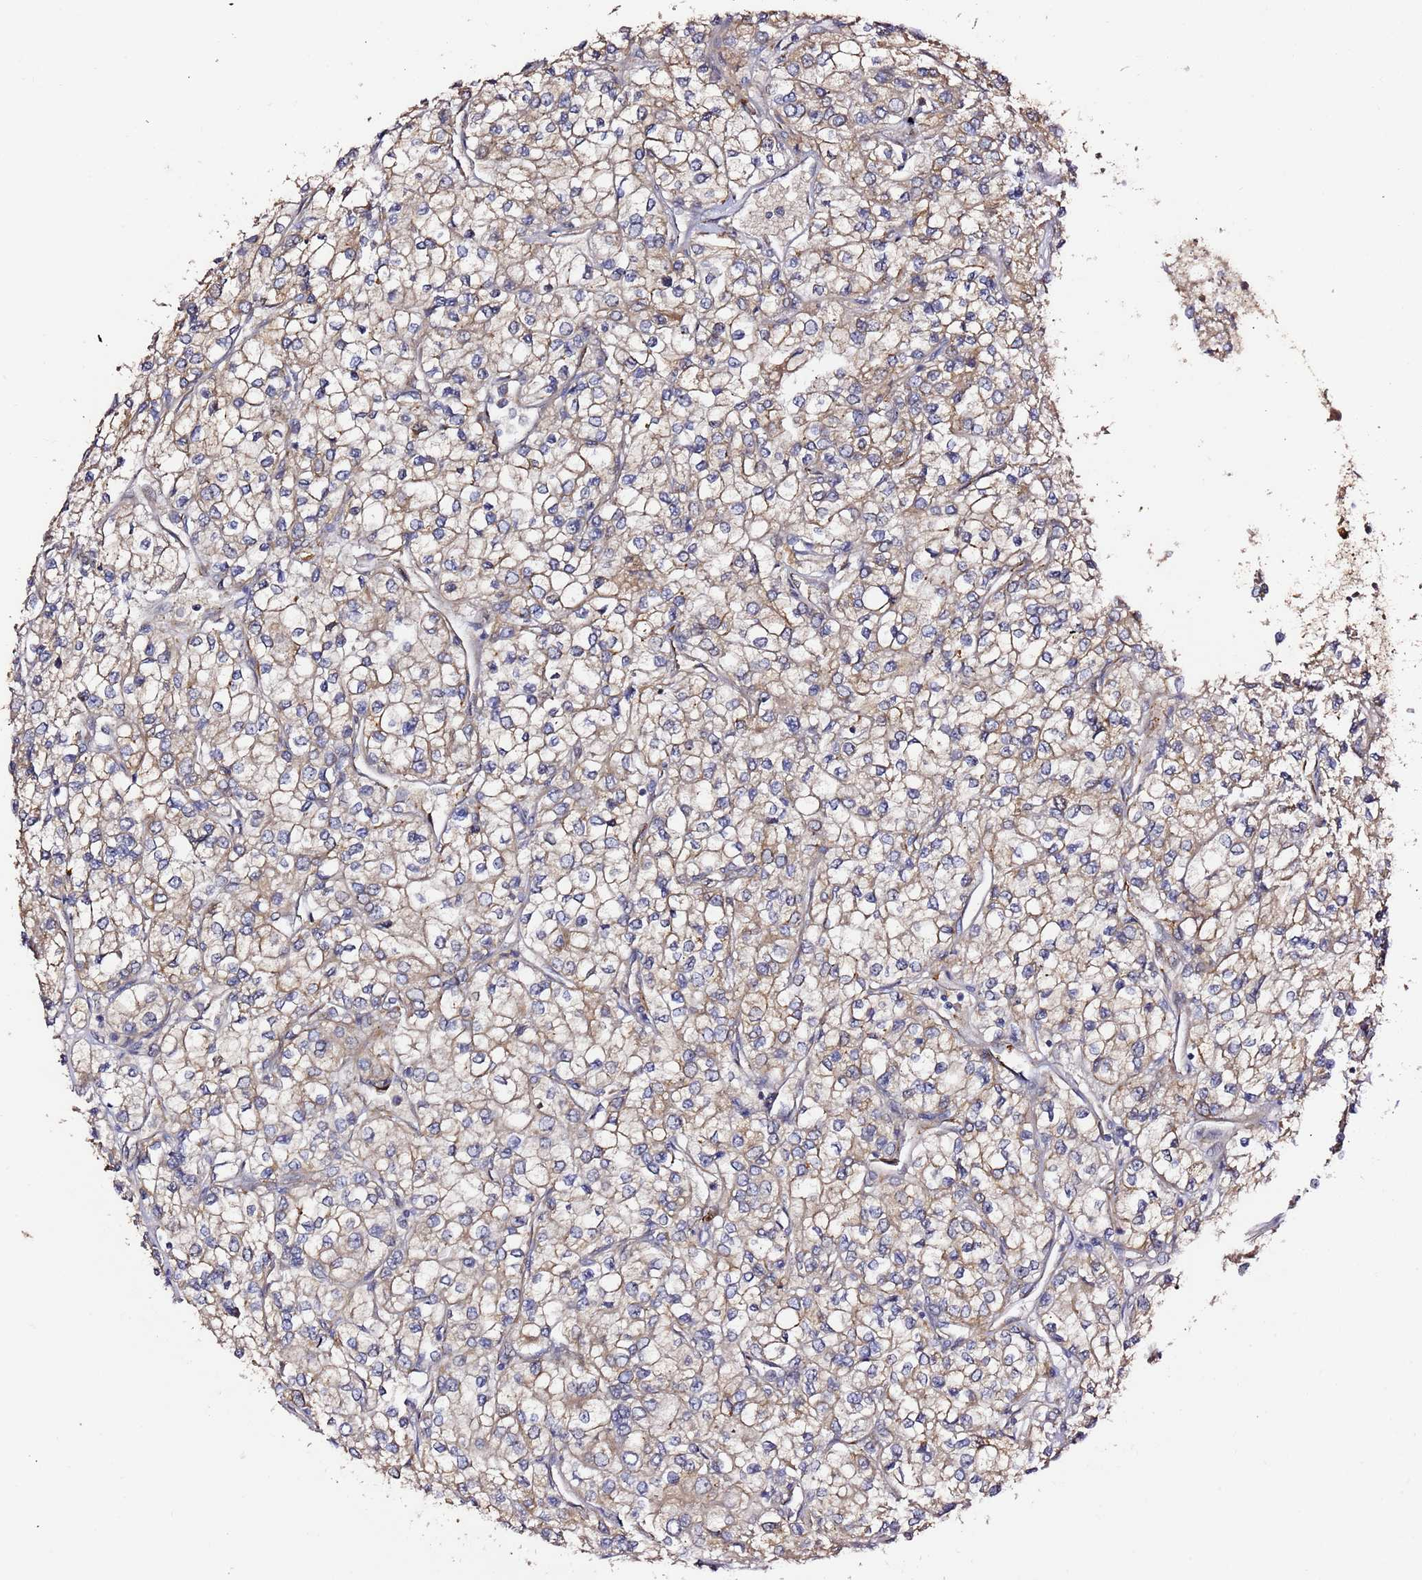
{"staining": {"intensity": "weak", "quantity": "25%-75%", "location": "cytoplasmic/membranous"}, "tissue": "renal cancer", "cell_type": "Tumor cells", "image_type": "cancer", "snomed": [{"axis": "morphology", "description": "Adenocarcinoma, NOS"}, {"axis": "topography", "description": "Kidney"}], "caption": "There is low levels of weak cytoplasmic/membranous positivity in tumor cells of adenocarcinoma (renal), as demonstrated by immunohistochemical staining (brown color).", "gene": "HSD17B7", "patient": {"sex": "male", "age": 80}}